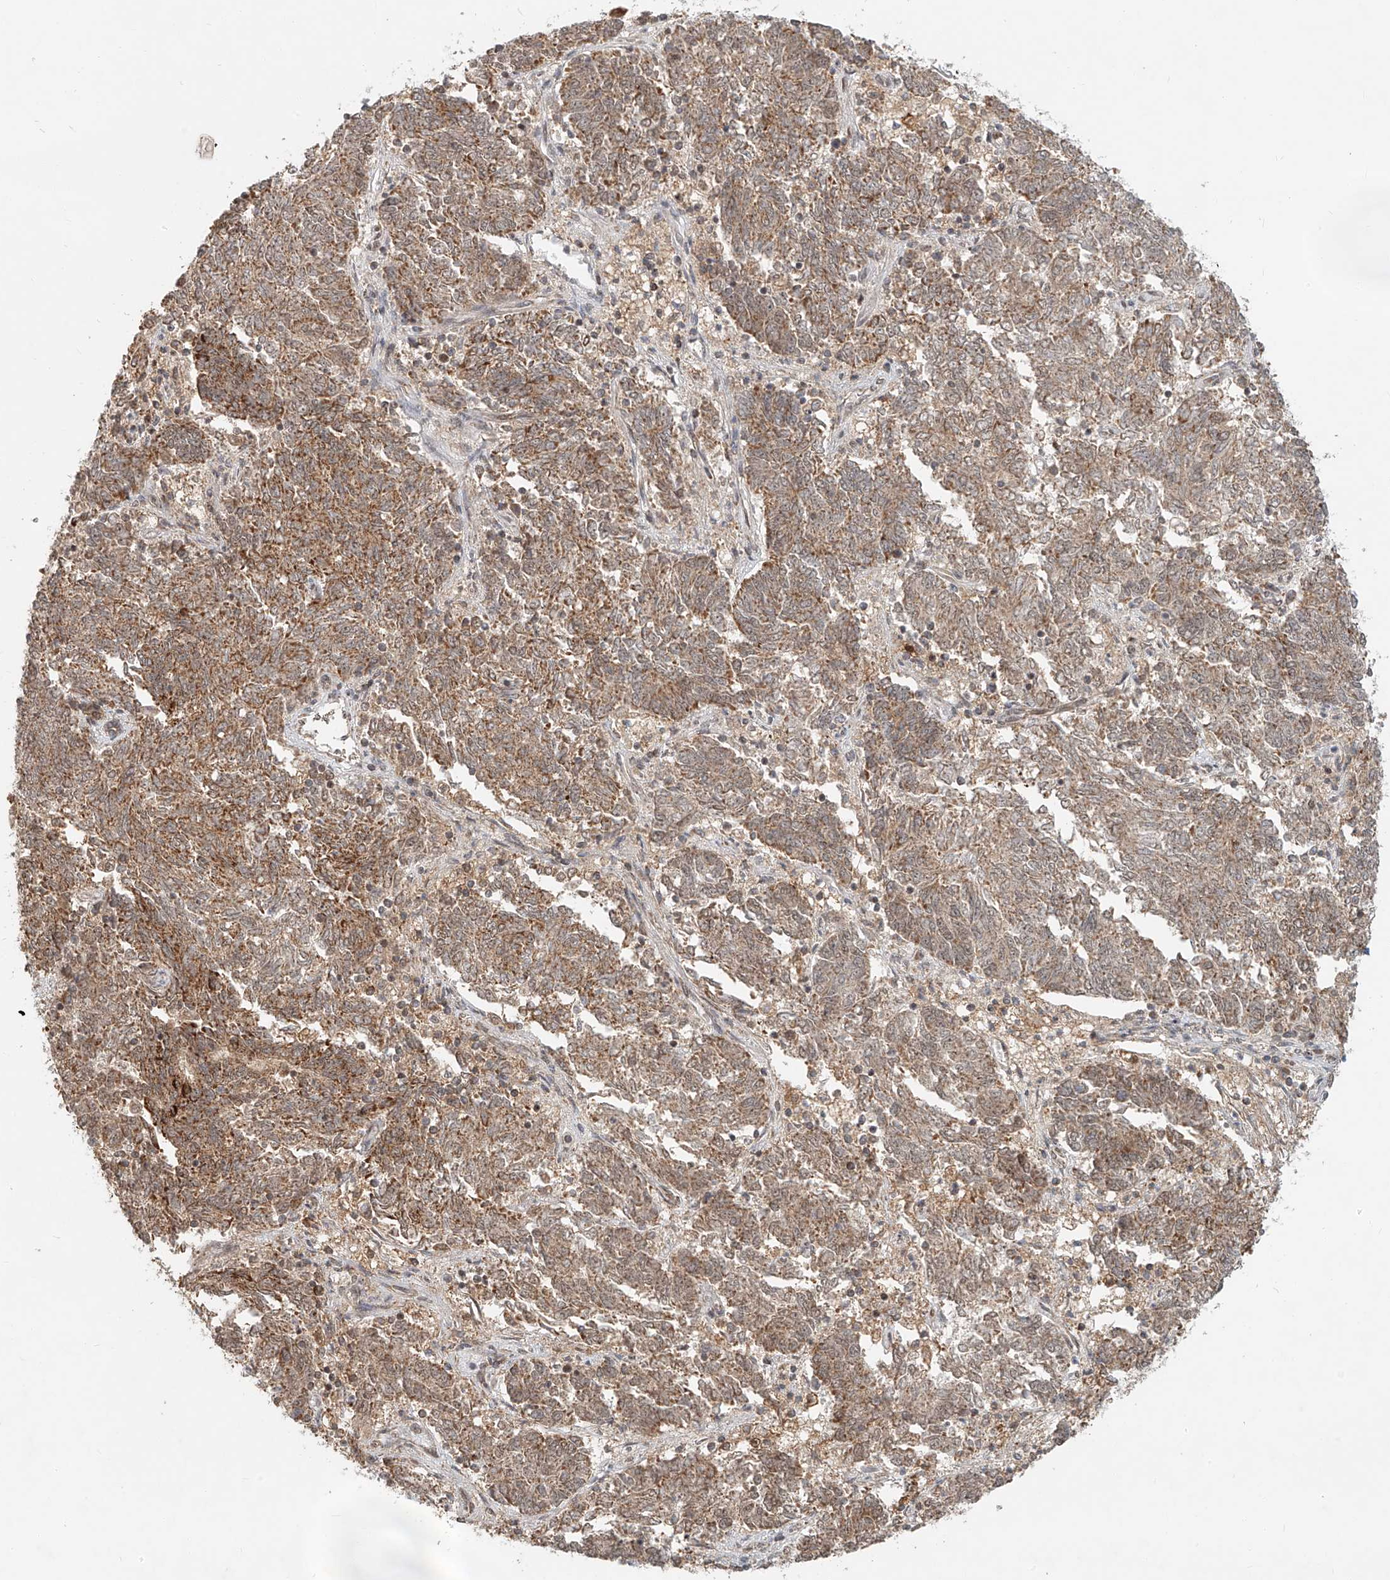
{"staining": {"intensity": "weak", "quantity": ">75%", "location": "cytoplasmic/membranous"}, "tissue": "endometrial cancer", "cell_type": "Tumor cells", "image_type": "cancer", "snomed": [{"axis": "morphology", "description": "Adenocarcinoma, NOS"}, {"axis": "topography", "description": "Endometrium"}], "caption": "This is an image of immunohistochemistry (IHC) staining of adenocarcinoma (endometrial), which shows weak positivity in the cytoplasmic/membranous of tumor cells.", "gene": "SYTL3", "patient": {"sex": "female", "age": 80}}